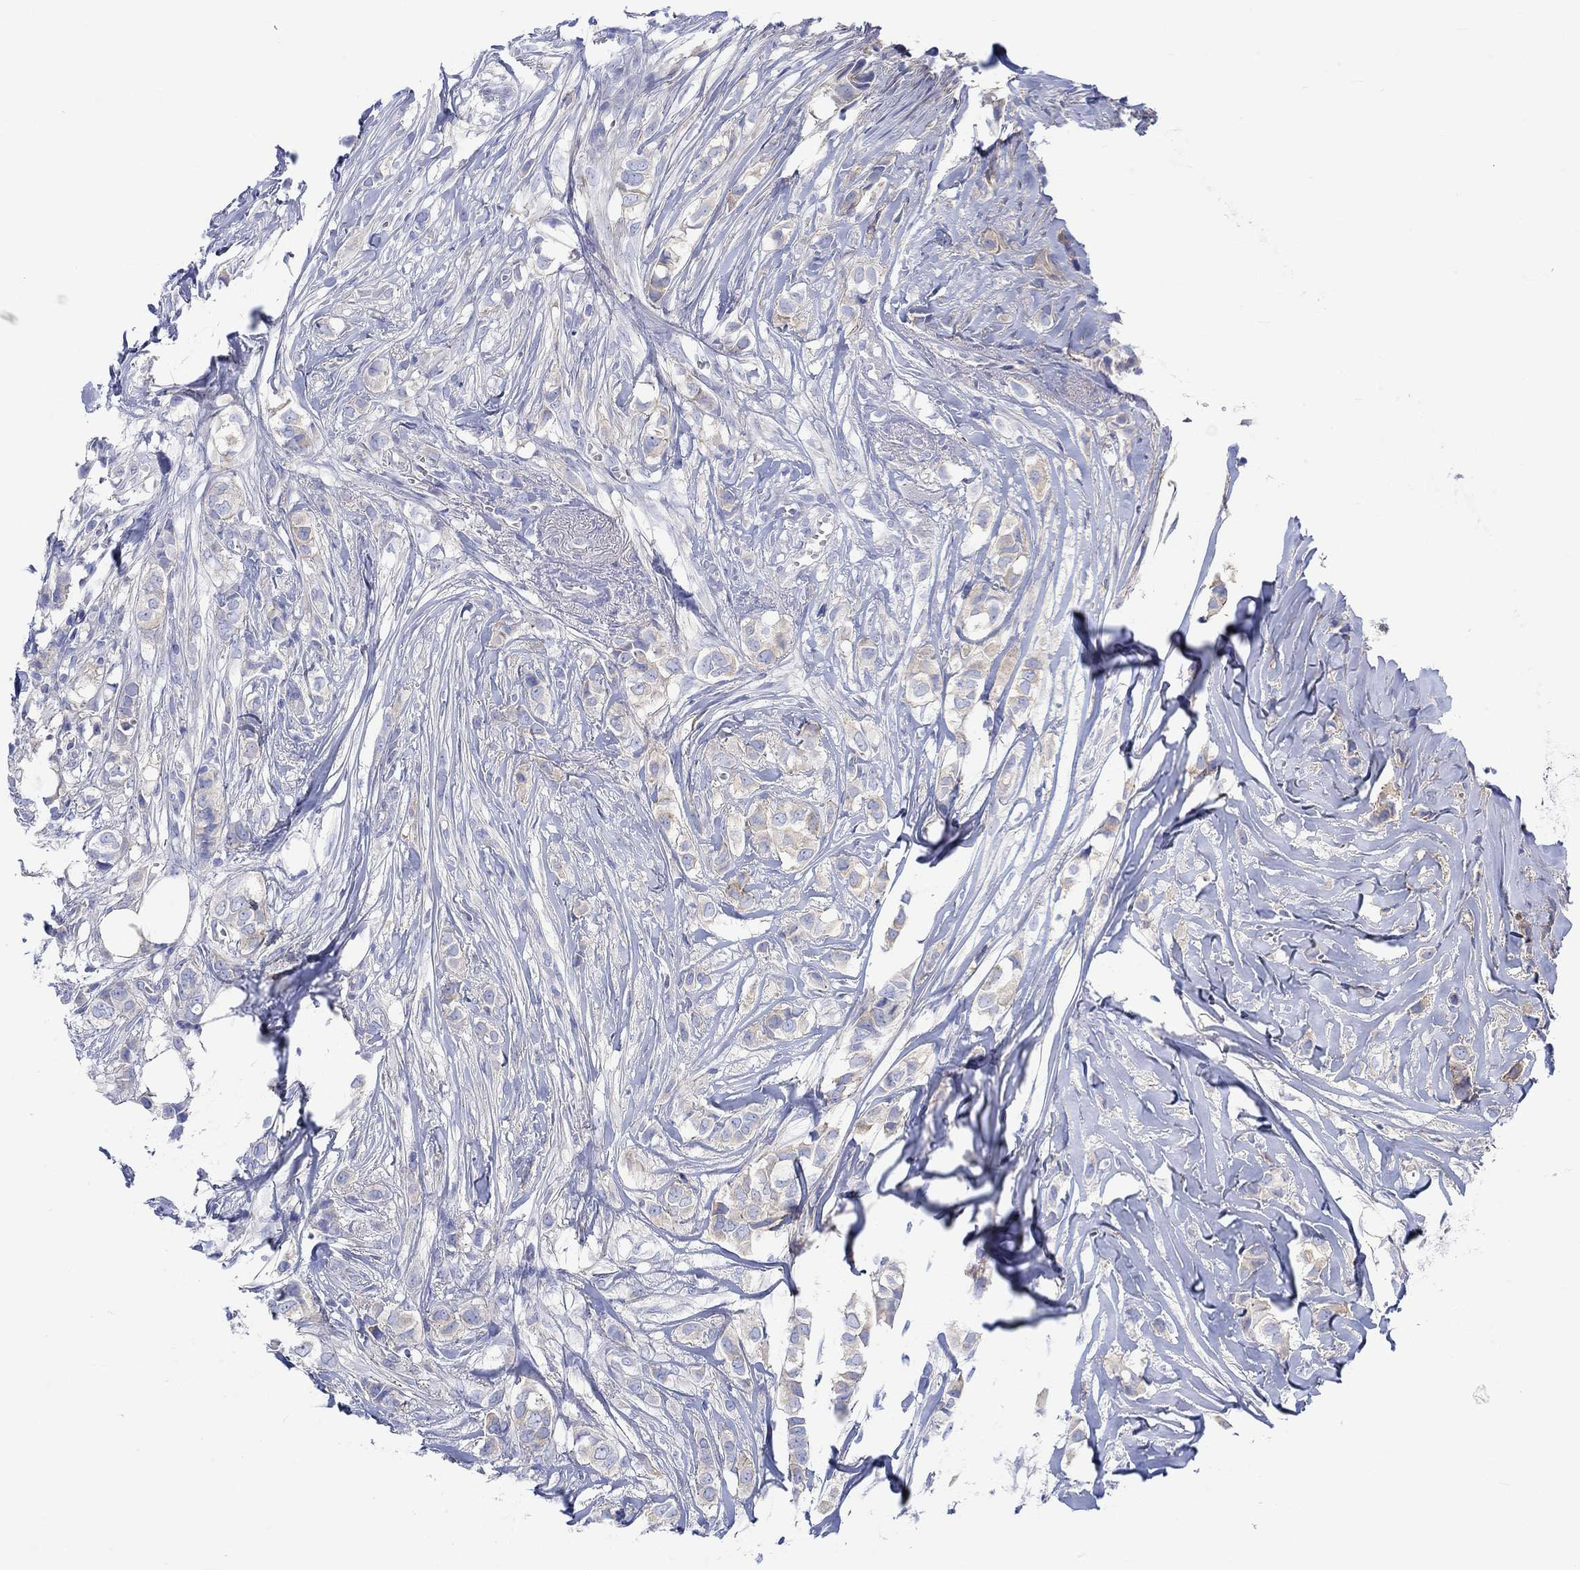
{"staining": {"intensity": "weak", "quantity": "25%-75%", "location": "cytoplasmic/membranous"}, "tissue": "breast cancer", "cell_type": "Tumor cells", "image_type": "cancer", "snomed": [{"axis": "morphology", "description": "Duct carcinoma"}, {"axis": "topography", "description": "Breast"}], "caption": "Intraductal carcinoma (breast) tissue reveals weak cytoplasmic/membranous staining in about 25%-75% of tumor cells, visualized by immunohistochemistry.", "gene": "REEP6", "patient": {"sex": "female", "age": 85}}